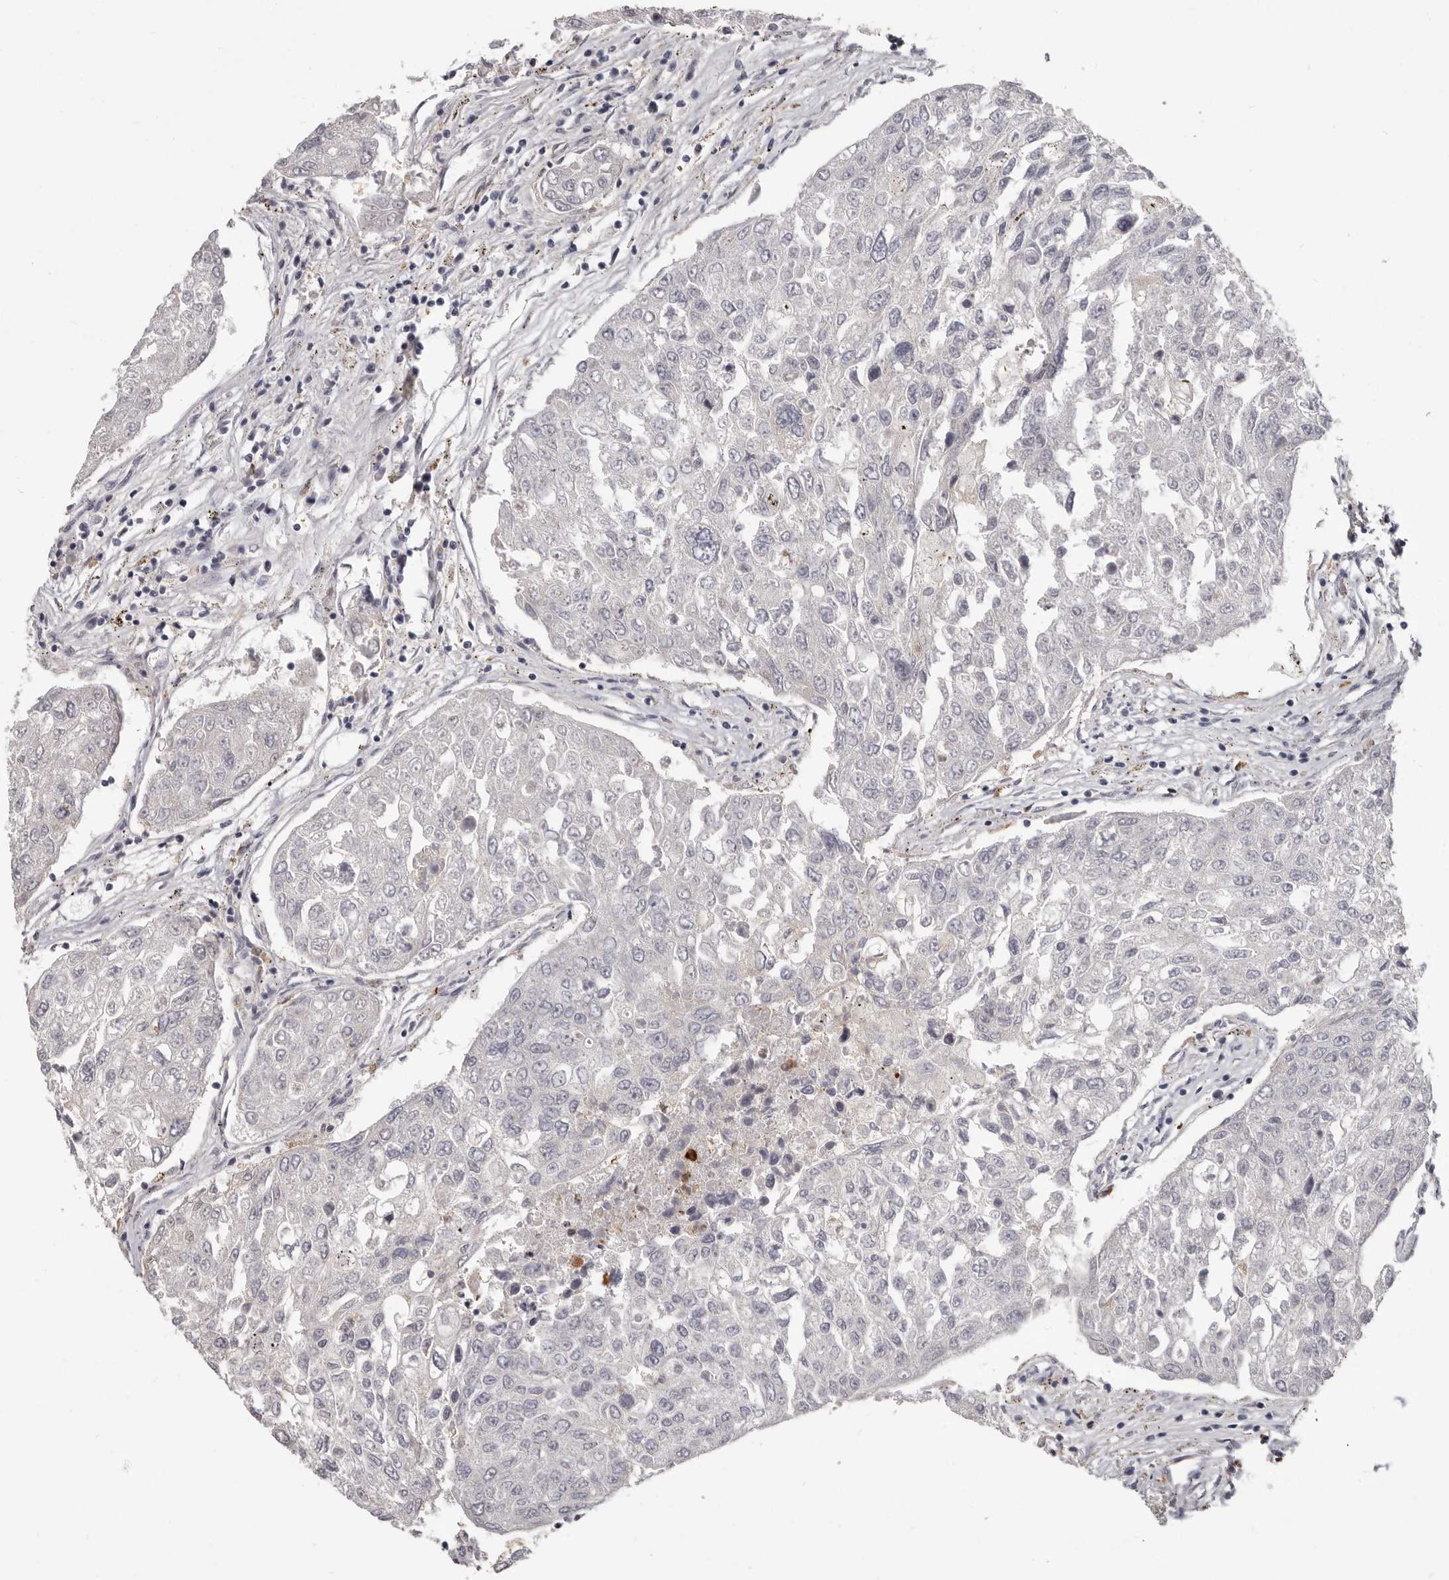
{"staining": {"intensity": "negative", "quantity": "none", "location": "none"}, "tissue": "urothelial cancer", "cell_type": "Tumor cells", "image_type": "cancer", "snomed": [{"axis": "morphology", "description": "Urothelial carcinoma, High grade"}, {"axis": "topography", "description": "Lymph node"}, {"axis": "topography", "description": "Urinary bladder"}], "caption": "Immunohistochemical staining of urothelial cancer exhibits no significant positivity in tumor cells.", "gene": "GPR157", "patient": {"sex": "male", "age": 51}}